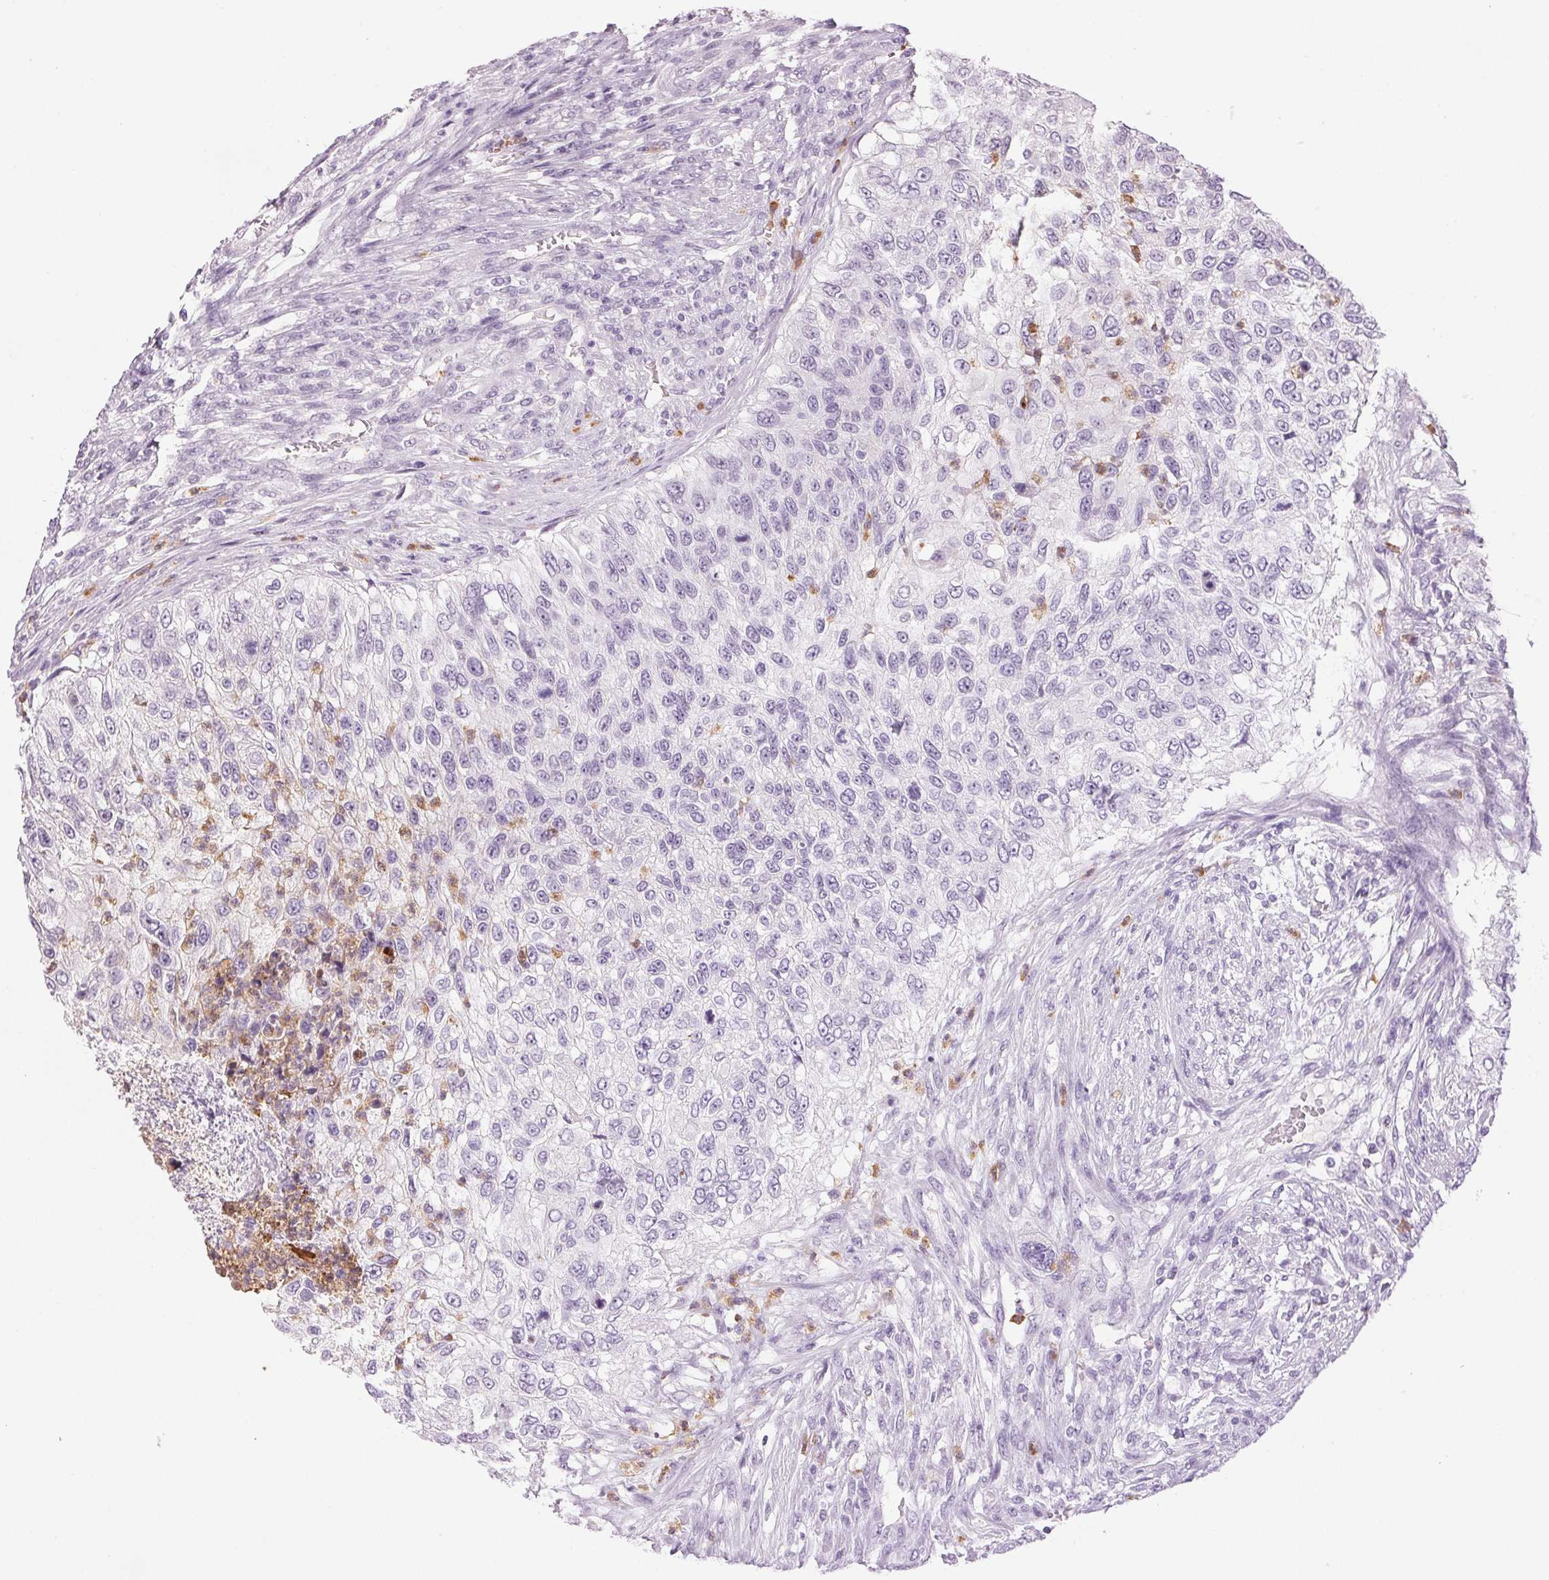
{"staining": {"intensity": "negative", "quantity": "none", "location": "none"}, "tissue": "urothelial cancer", "cell_type": "Tumor cells", "image_type": "cancer", "snomed": [{"axis": "morphology", "description": "Urothelial carcinoma, High grade"}, {"axis": "topography", "description": "Urinary bladder"}], "caption": "This photomicrograph is of urothelial carcinoma (high-grade) stained with immunohistochemistry (IHC) to label a protein in brown with the nuclei are counter-stained blue. There is no staining in tumor cells. (Stains: DAB immunohistochemistry (IHC) with hematoxylin counter stain, Microscopy: brightfield microscopy at high magnification).", "gene": "LTF", "patient": {"sex": "female", "age": 60}}